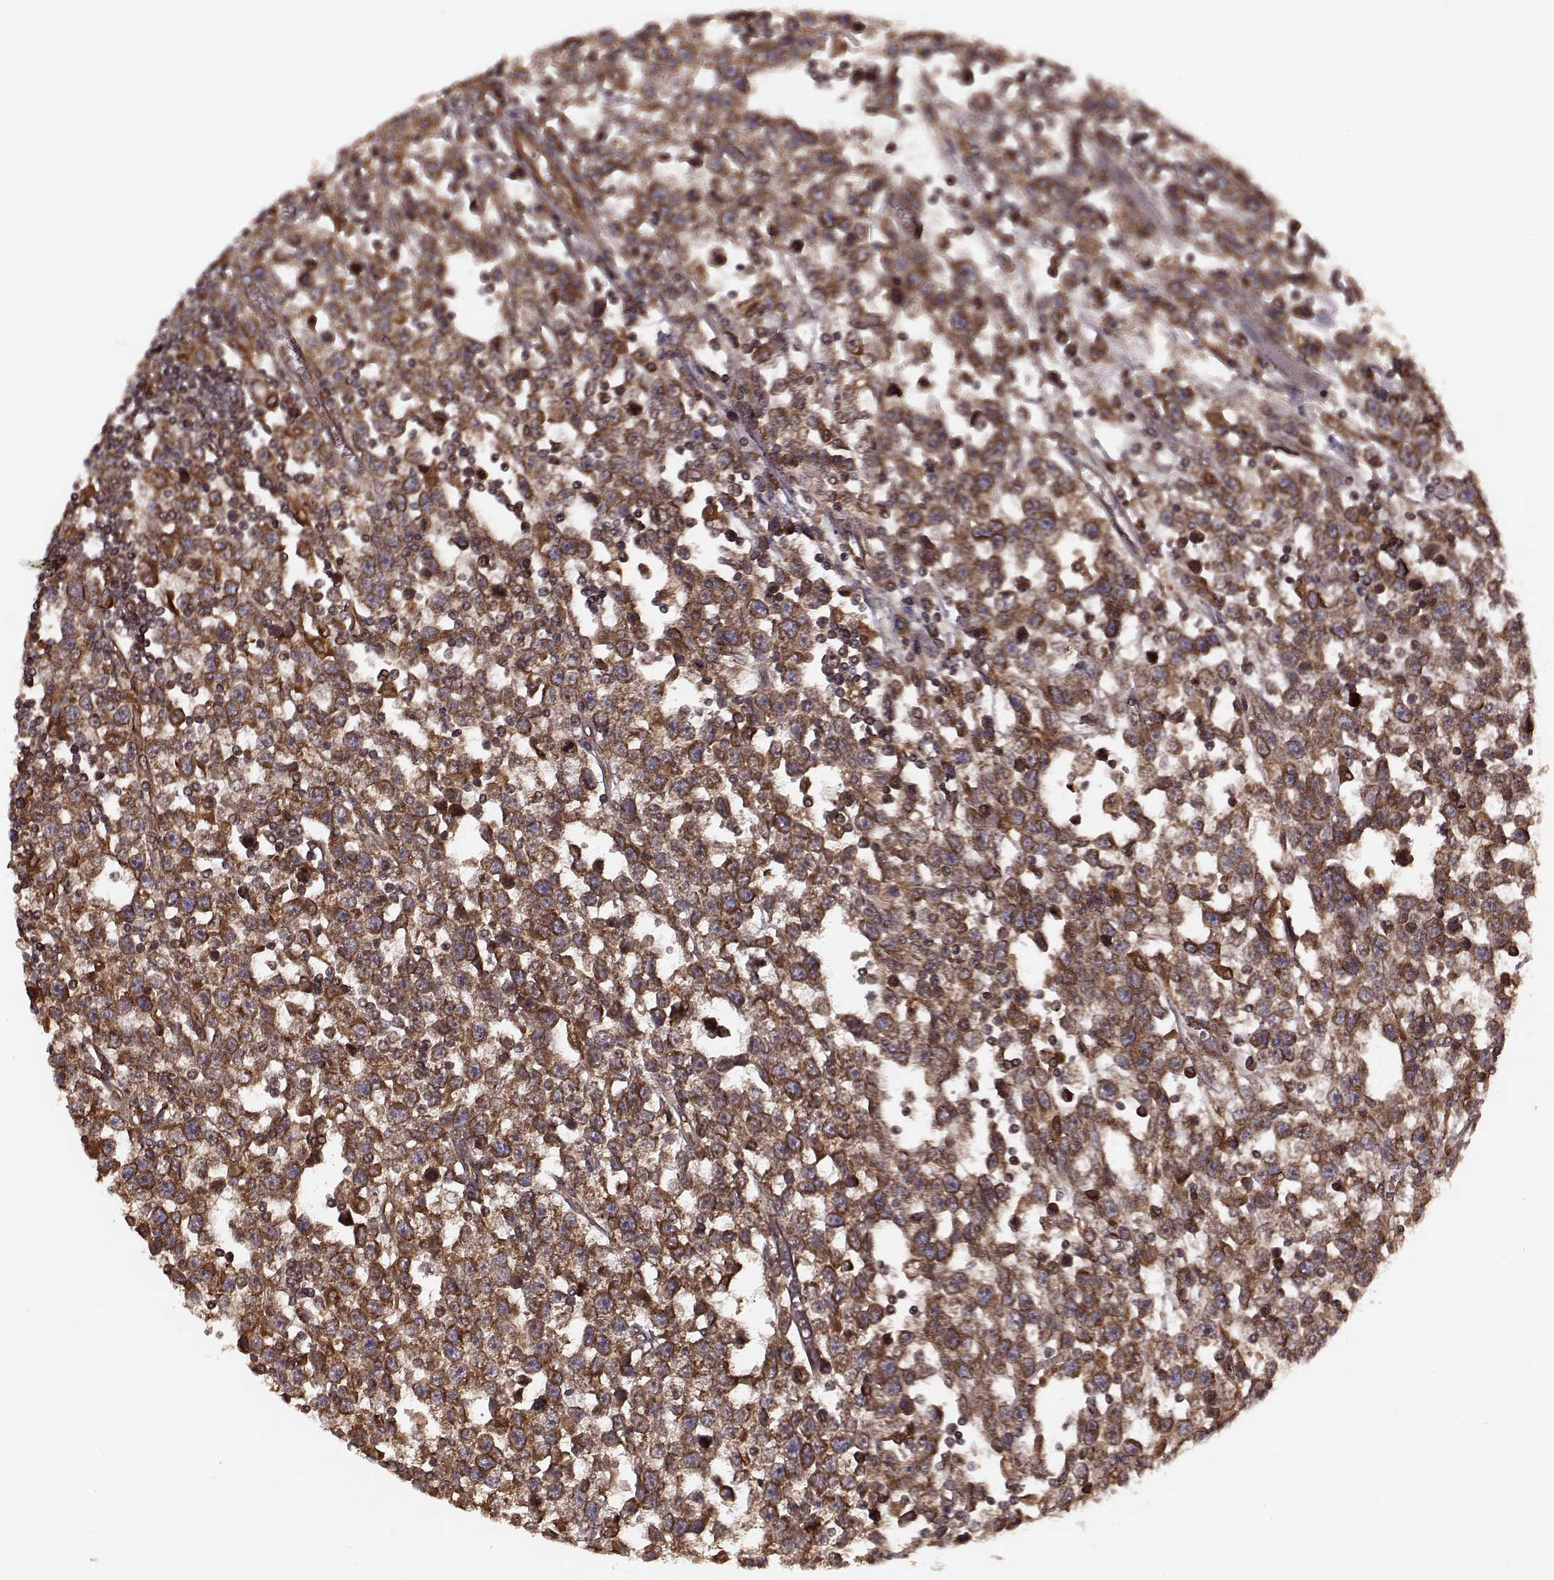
{"staining": {"intensity": "strong", "quantity": ">75%", "location": "cytoplasmic/membranous"}, "tissue": "testis cancer", "cell_type": "Tumor cells", "image_type": "cancer", "snomed": [{"axis": "morphology", "description": "Seminoma, NOS"}, {"axis": "topography", "description": "Testis"}], "caption": "Immunohistochemical staining of human seminoma (testis) reveals strong cytoplasmic/membranous protein staining in about >75% of tumor cells.", "gene": "AGPAT1", "patient": {"sex": "male", "age": 34}}